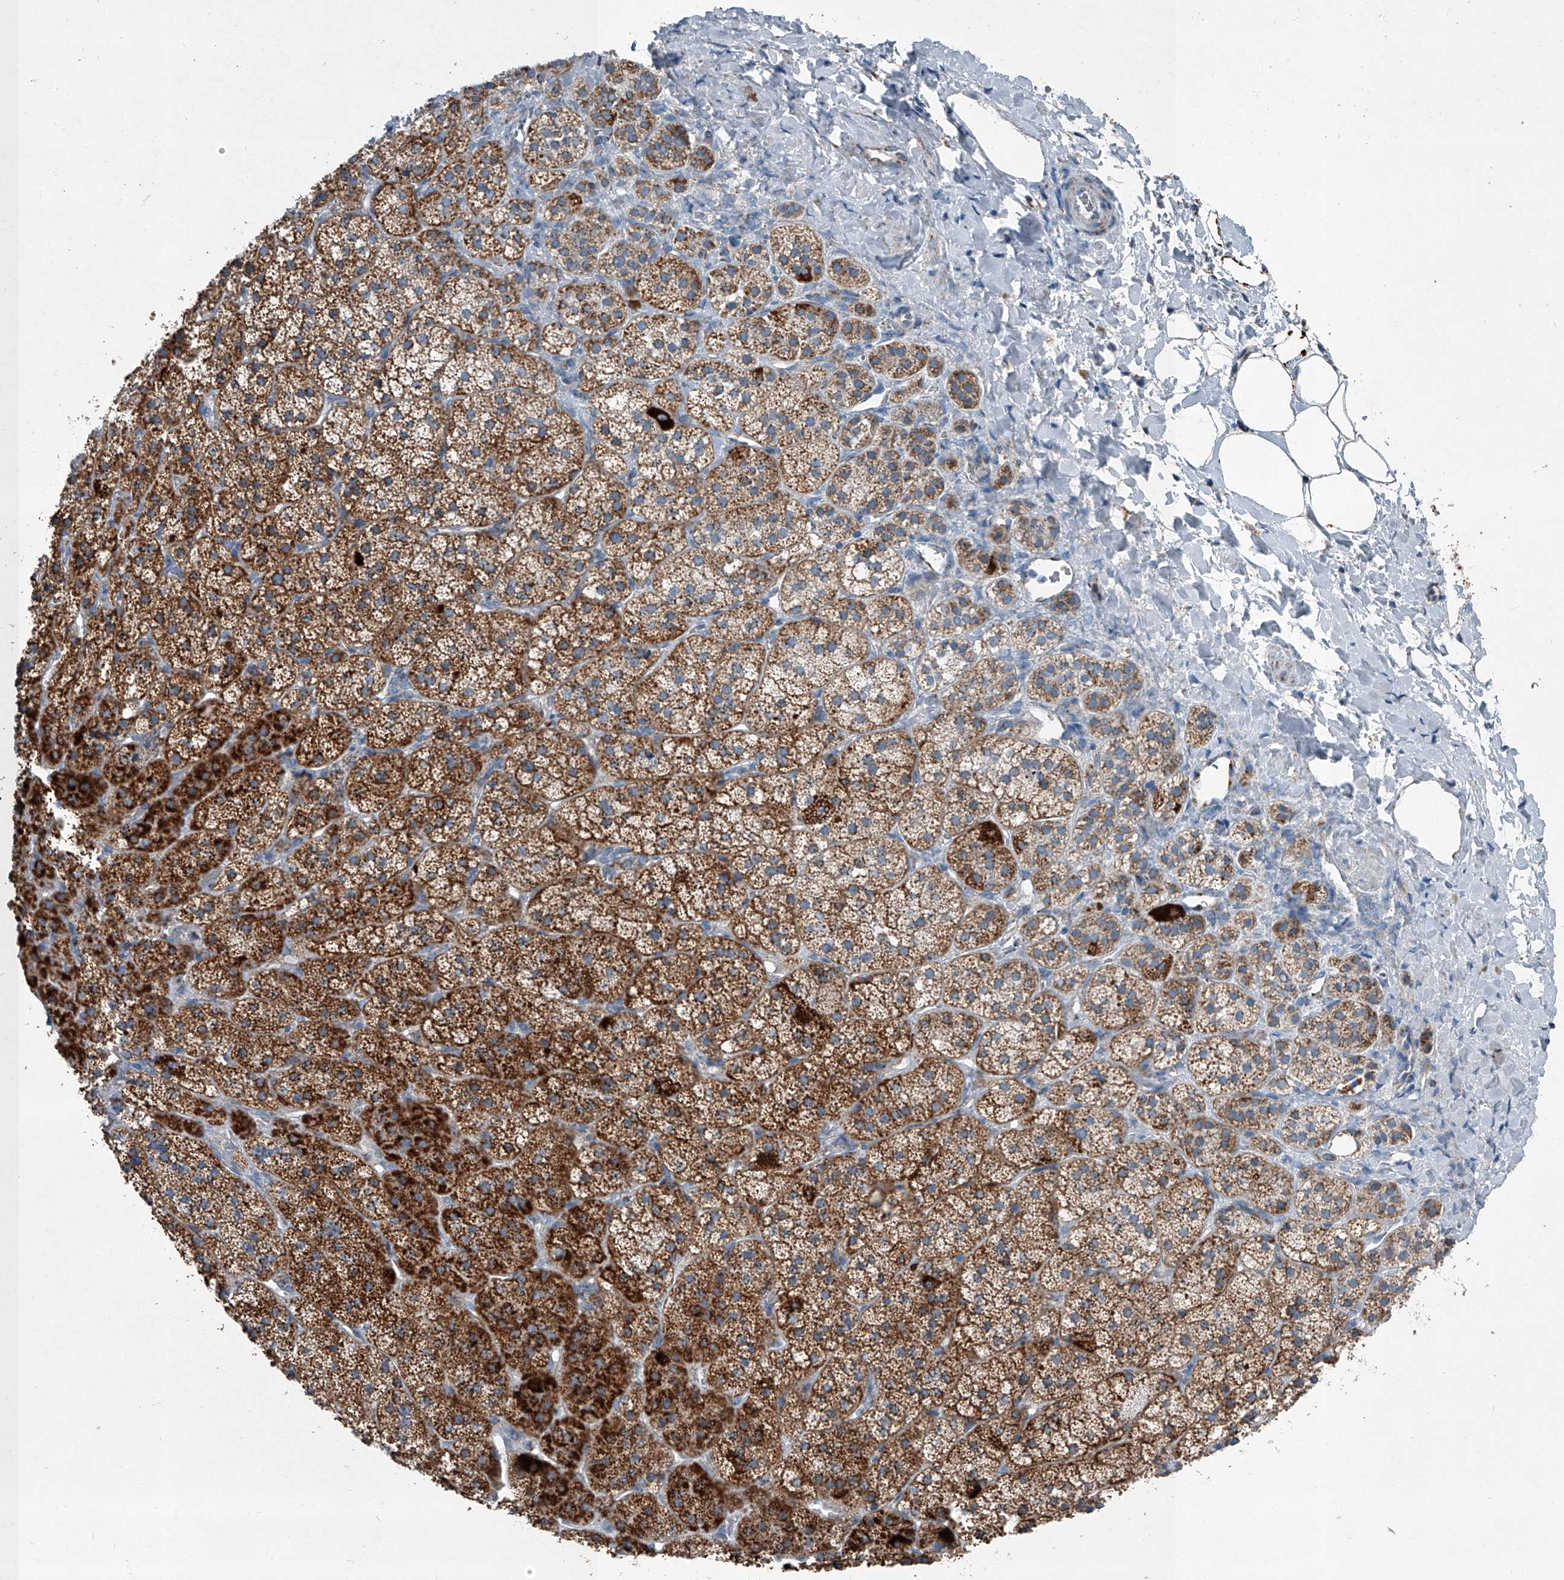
{"staining": {"intensity": "strong", "quantity": ">75%", "location": "cytoplasmic/membranous"}, "tissue": "adrenal gland", "cell_type": "Glandular cells", "image_type": "normal", "snomed": [{"axis": "morphology", "description": "Normal tissue, NOS"}, {"axis": "topography", "description": "Adrenal gland"}], "caption": "The histopathology image shows a brown stain indicating the presence of a protein in the cytoplasmic/membranous of glandular cells in adrenal gland. The staining is performed using DAB (3,3'-diaminobenzidine) brown chromogen to label protein expression. The nuclei are counter-stained blue using hematoxylin.", "gene": "CHRNA7", "patient": {"sex": "female", "age": 44}}